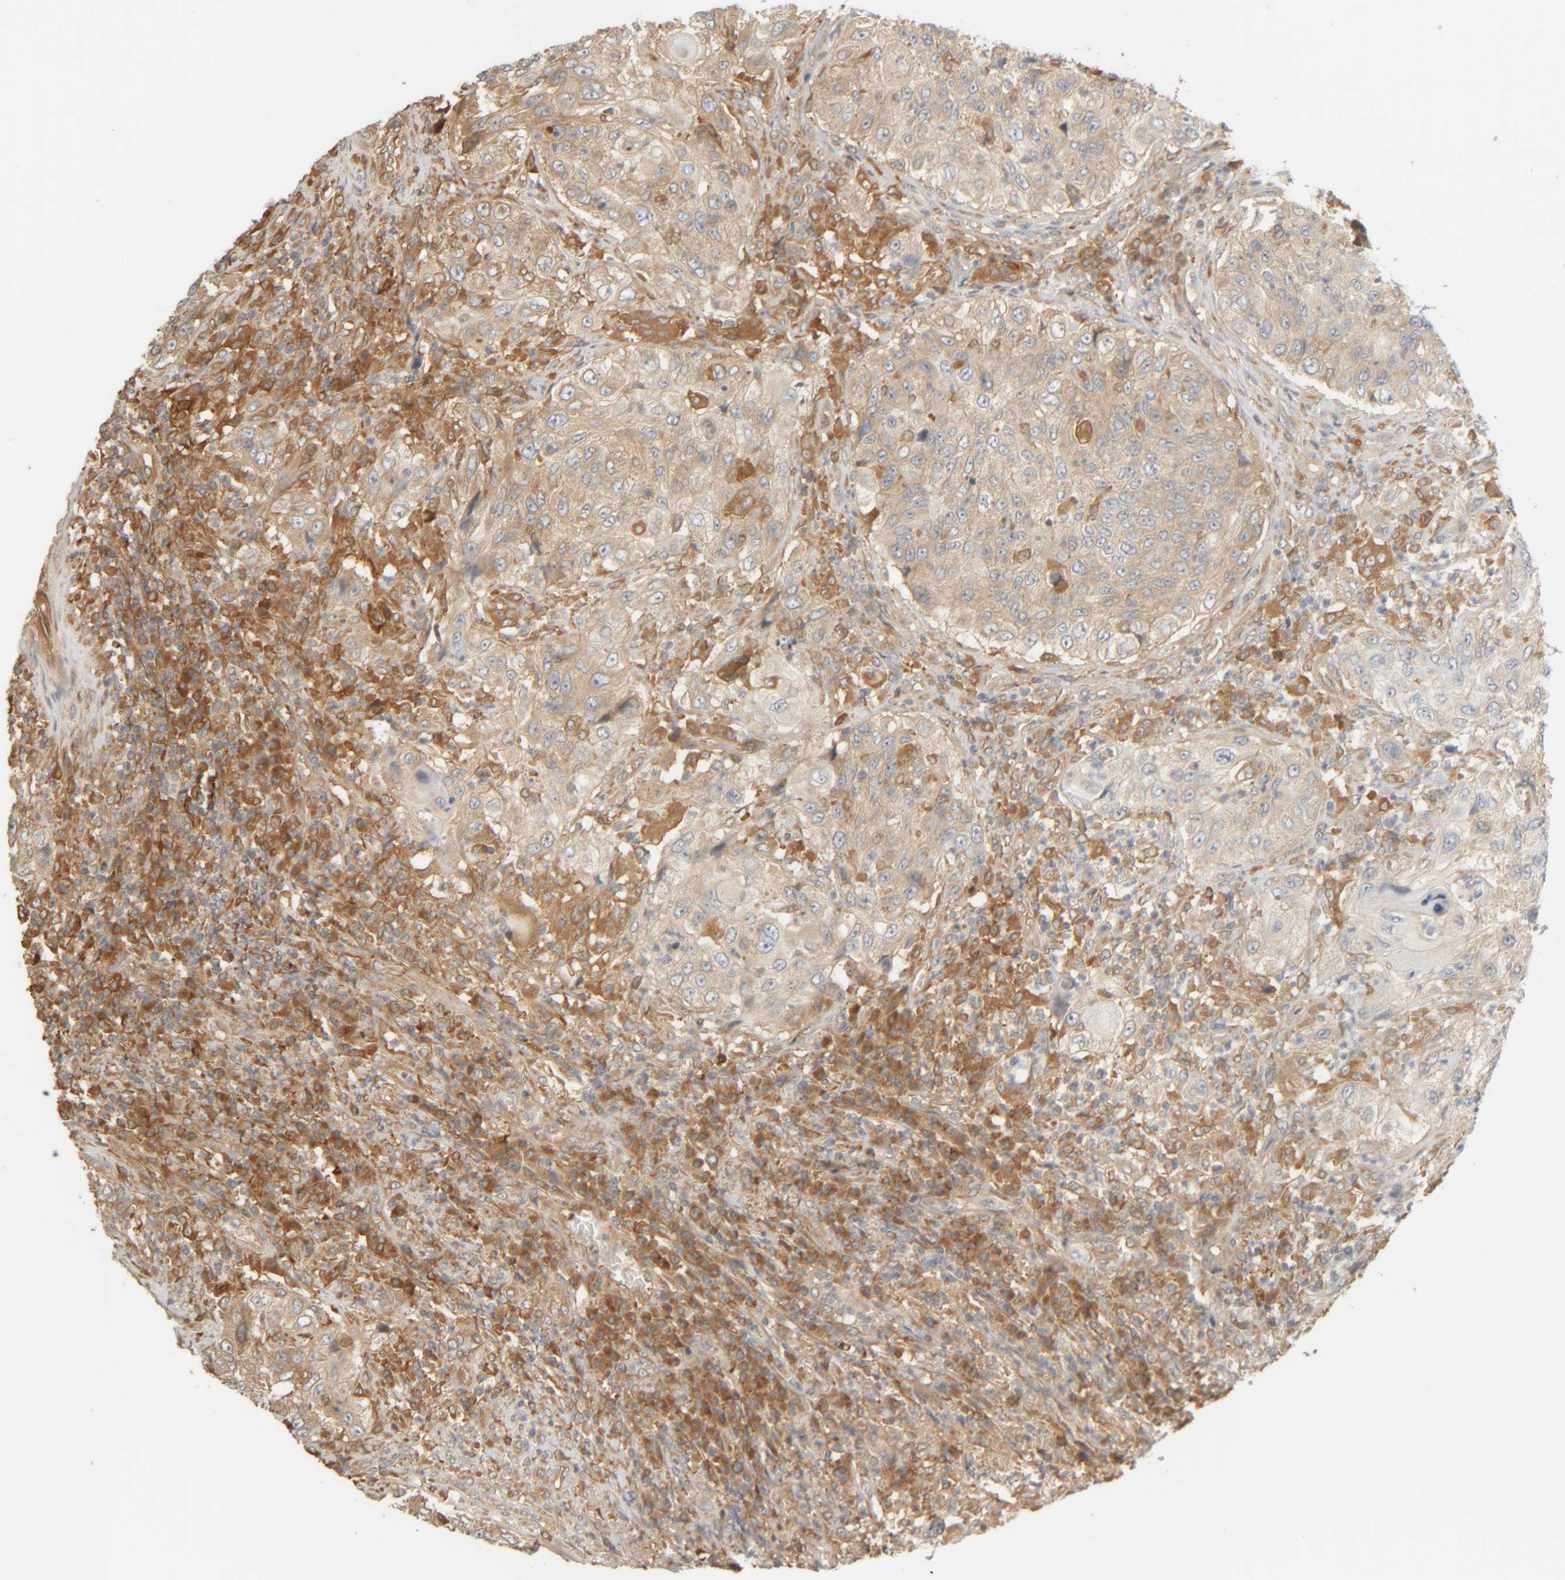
{"staining": {"intensity": "weak", "quantity": ">75%", "location": "cytoplasmic/membranous"}, "tissue": "urothelial cancer", "cell_type": "Tumor cells", "image_type": "cancer", "snomed": [{"axis": "morphology", "description": "Urothelial carcinoma, High grade"}, {"axis": "topography", "description": "Urinary bladder"}], "caption": "This micrograph shows immunohistochemistry (IHC) staining of human high-grade urothelial carcinoma, with low weak cytoplasmic/membranous positivity in about >75% of tumor cells.", "gene": "TMEM192", "patient": {"sex": "female", "age": 60}}